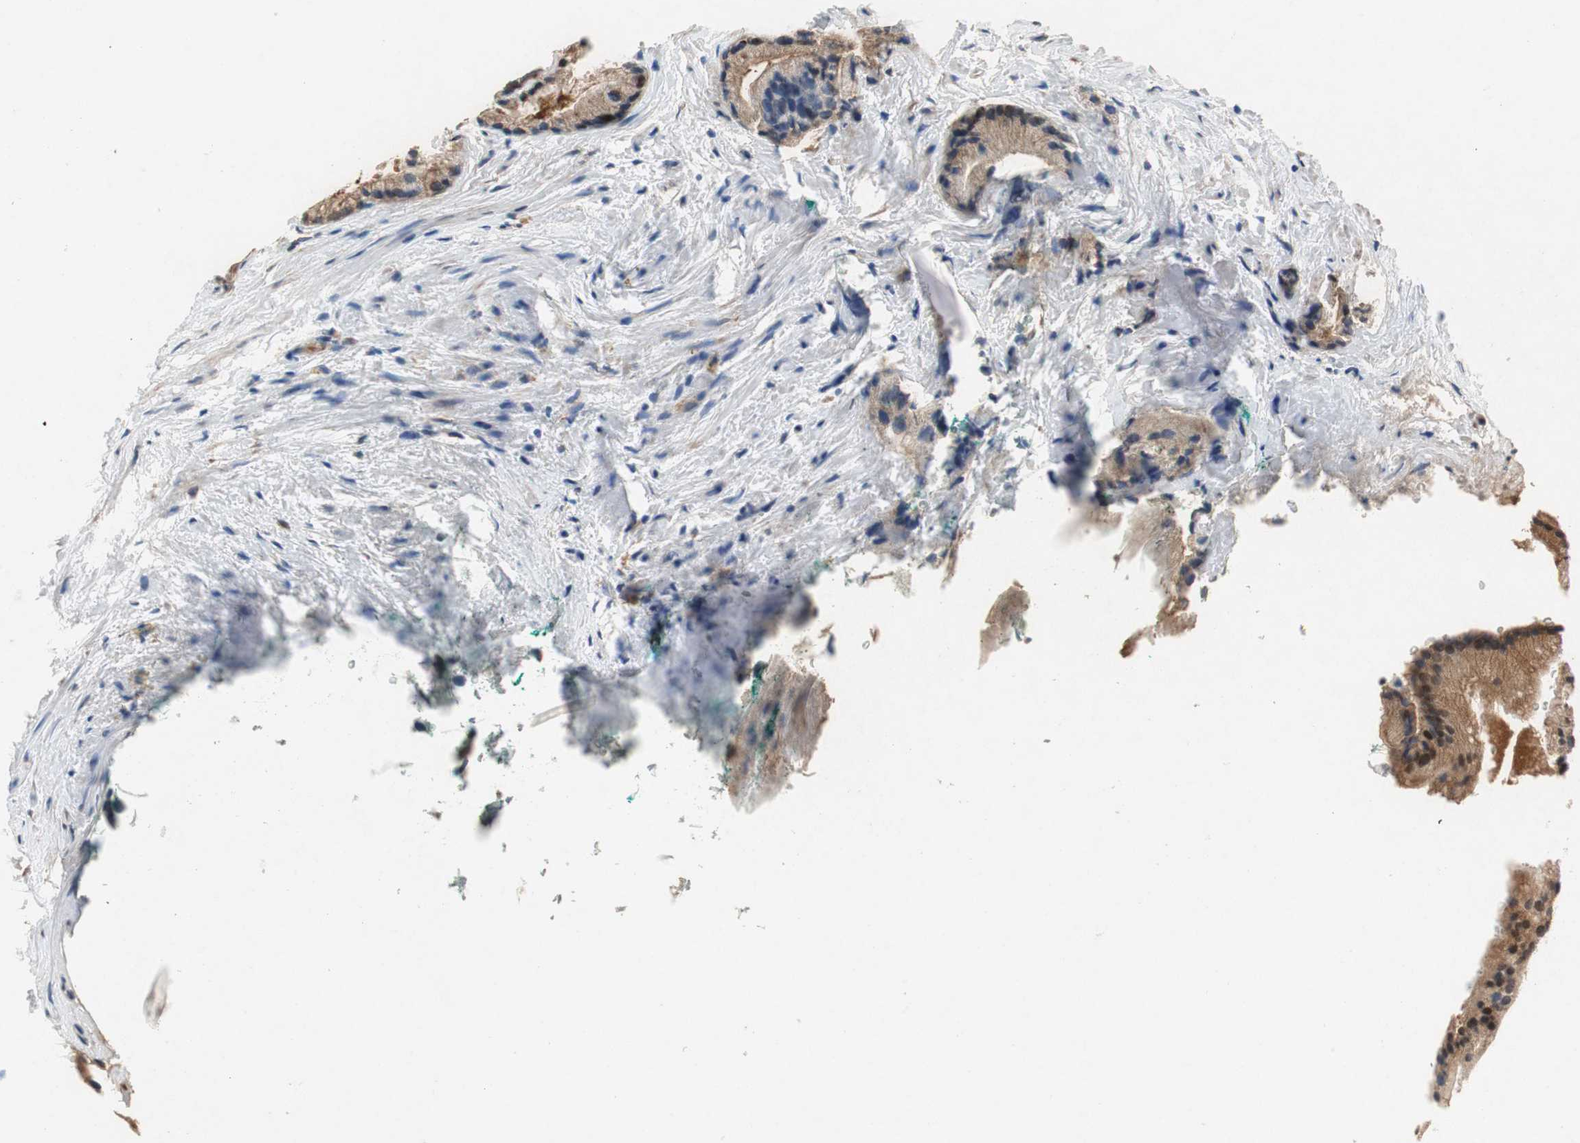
{"staining": {"intensity": "moderate", "quantity": ">75%", "location": "cytoplasmic/membranous,nuclear"}, "tissue": "prostate cancer", "cell_type": "Tumor cells", "image_type": "cancer", "snomed": [{"axis": "morphology", "description": "Adenocarcinoma, Low grade"}, {"axis": "topography", "description": "Prostate"}], "caption": "A brown stain shows moderate cytoplasmic/membranous and nuclear expression of a protein in prostate low-grade adenocarcinoma tumor cells.", "gene": "RPL35", "patient": {"sex": "male", "age": 69}}